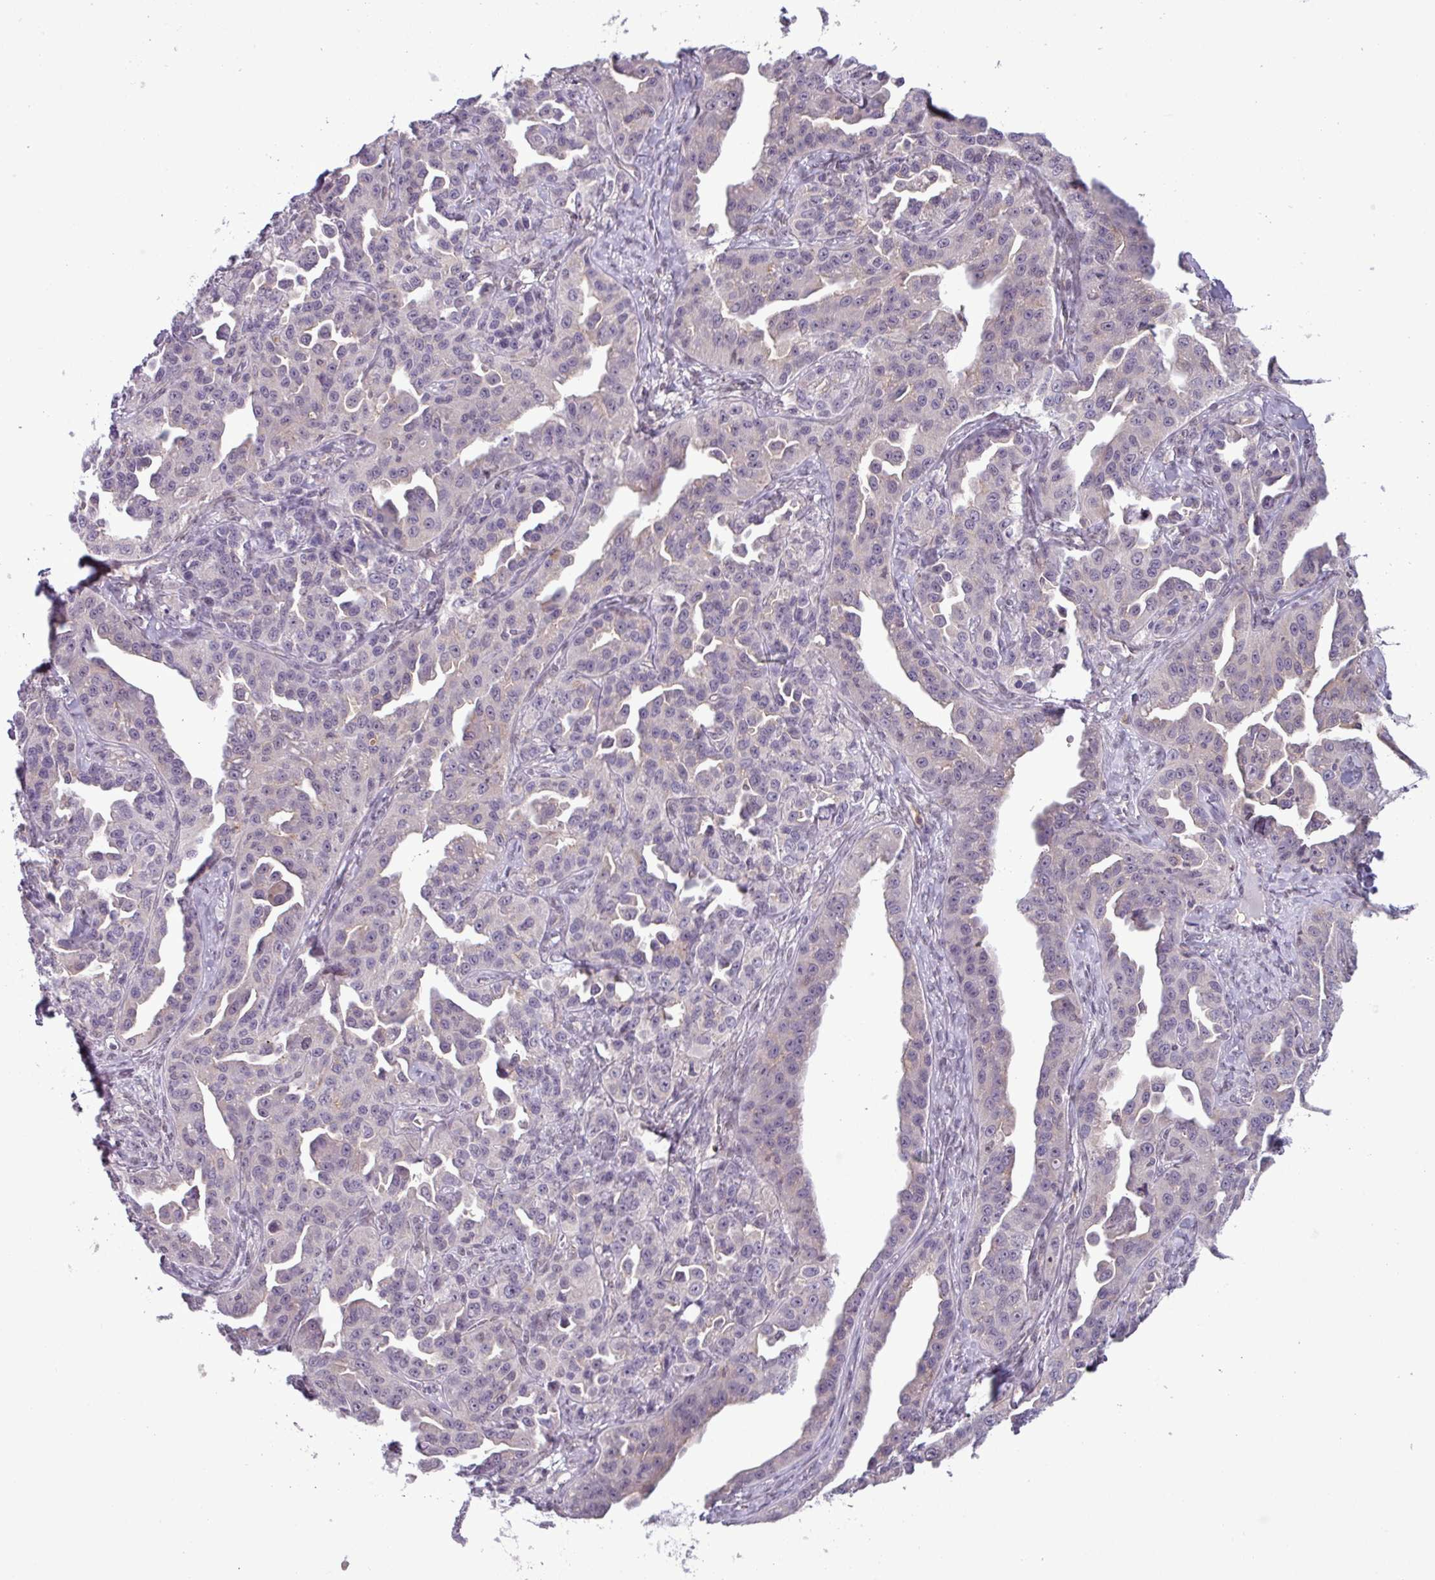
{"staining": {"intensity": "negative", "quantity": "none", "location": "none"}, "tissue": "ovarian cancer", "cell_type": "Tumor cells", "image_type": "cancer", "snomed": [{"axis": "morphology", "description": "Cystadenocarcinoma, serous, NOS"}, {"axis": "topography", "description": "Ovary"}], "caption": "Human ovarian cancer (serous cystadenocarcinoma) stained for a protein using IHC reveals no positivity in tumor cells.", "gene": "NPFFR1", "patient": {"sex": "female", "age": 75}}